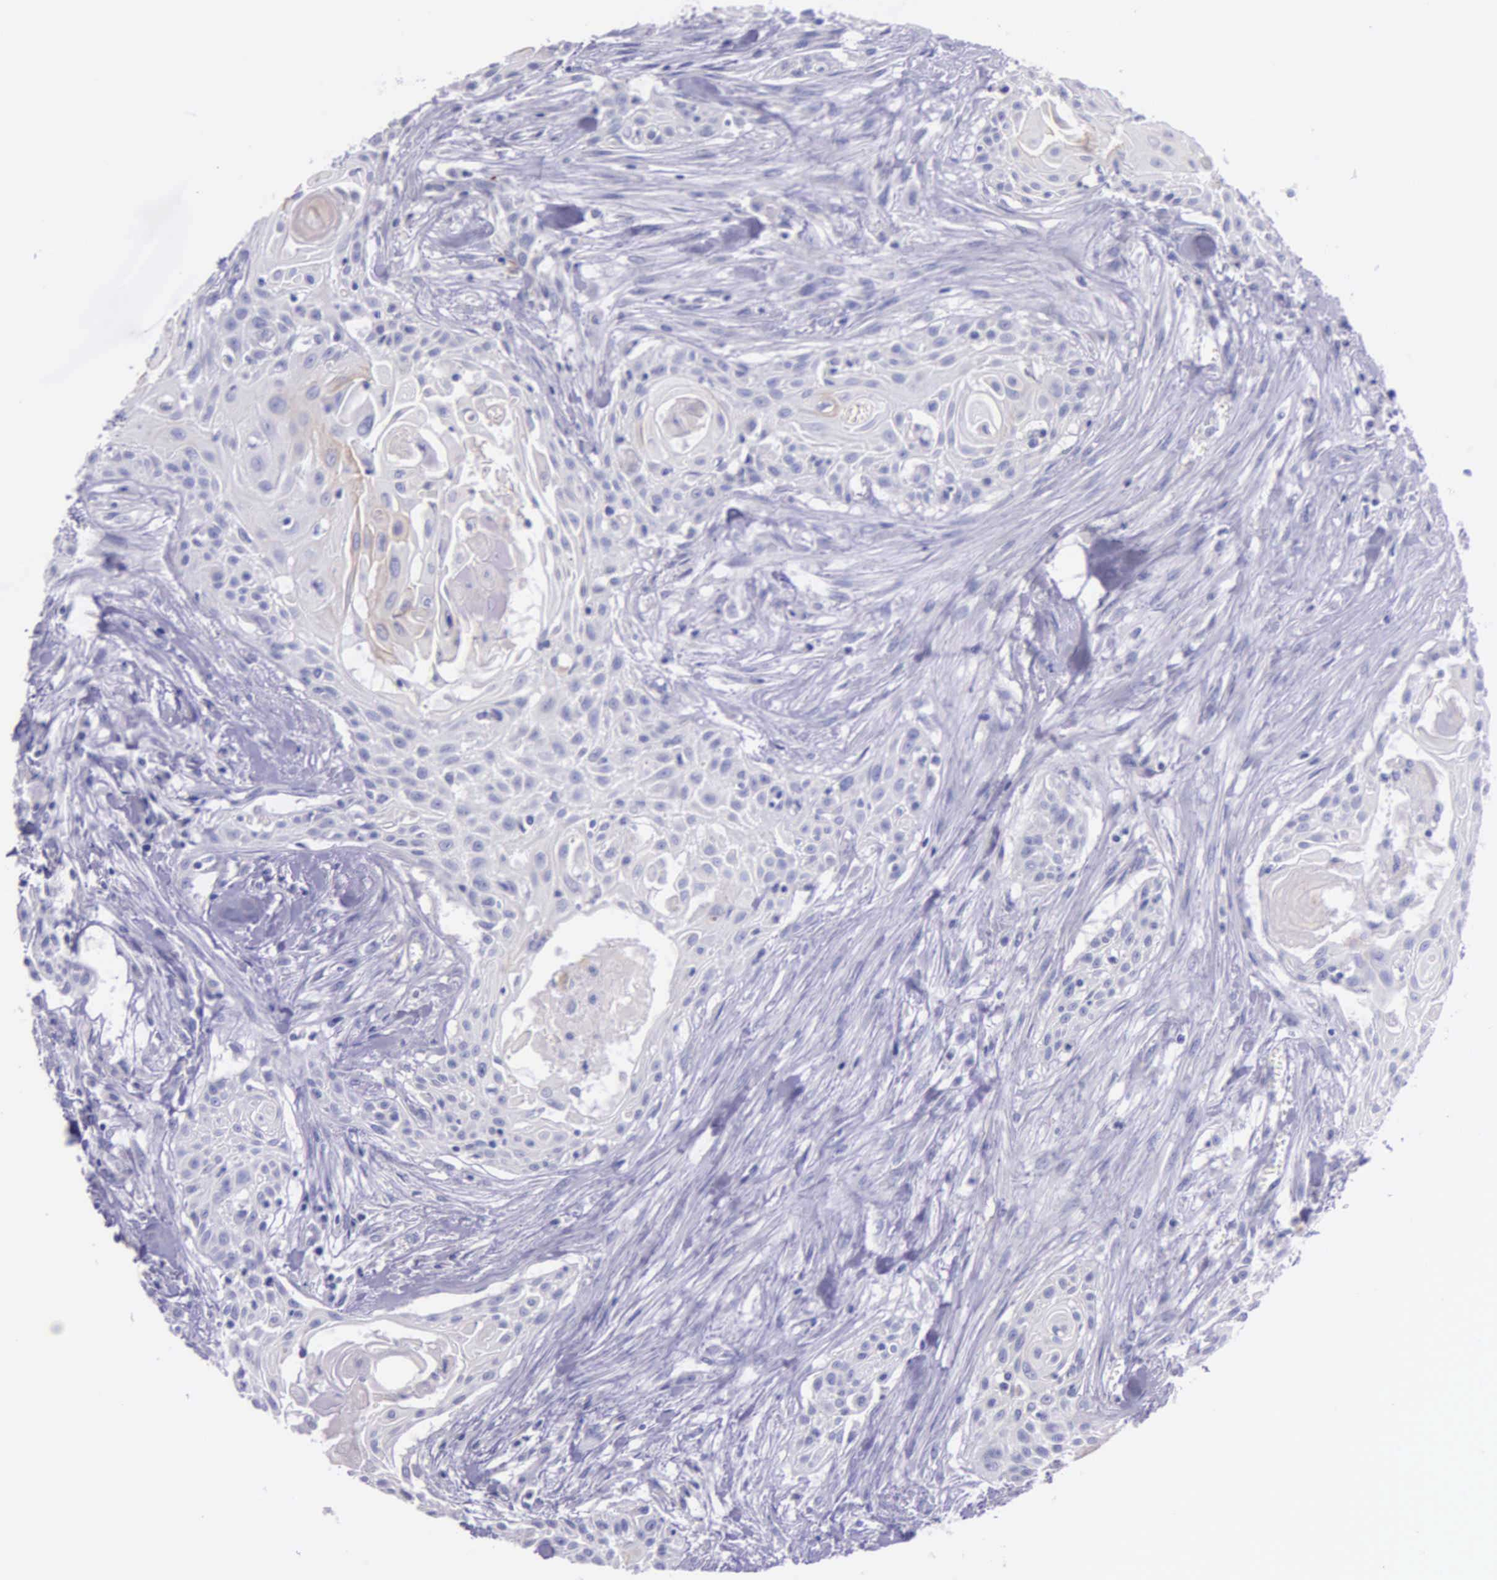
{"staining": {"intensity": "negative", "quantity": "none", "location": "none"}, "tissue": "head and neck cancer", "cell_type": "Tumor cells", "image_type": "cancer", "snomed": [{"axis": "morphology", "description": "Squamous cell carcinoma, NOS"}, {"axis": "morphology", "description": "Squamous cell carcinoma, metastatic, NOS"}, {"axis": "topography", "description": "Lymph node"}, {"axis": "topography", "description": "Salivary gland"}, {"axis": "topography", "description": "Head-Neck"}], "caption": "Tumor cells show no significant staining in squamous cell carcinoma (head and neck).", "gene": "THSD7A", "patient": {"sex": "female", "age": 74}}